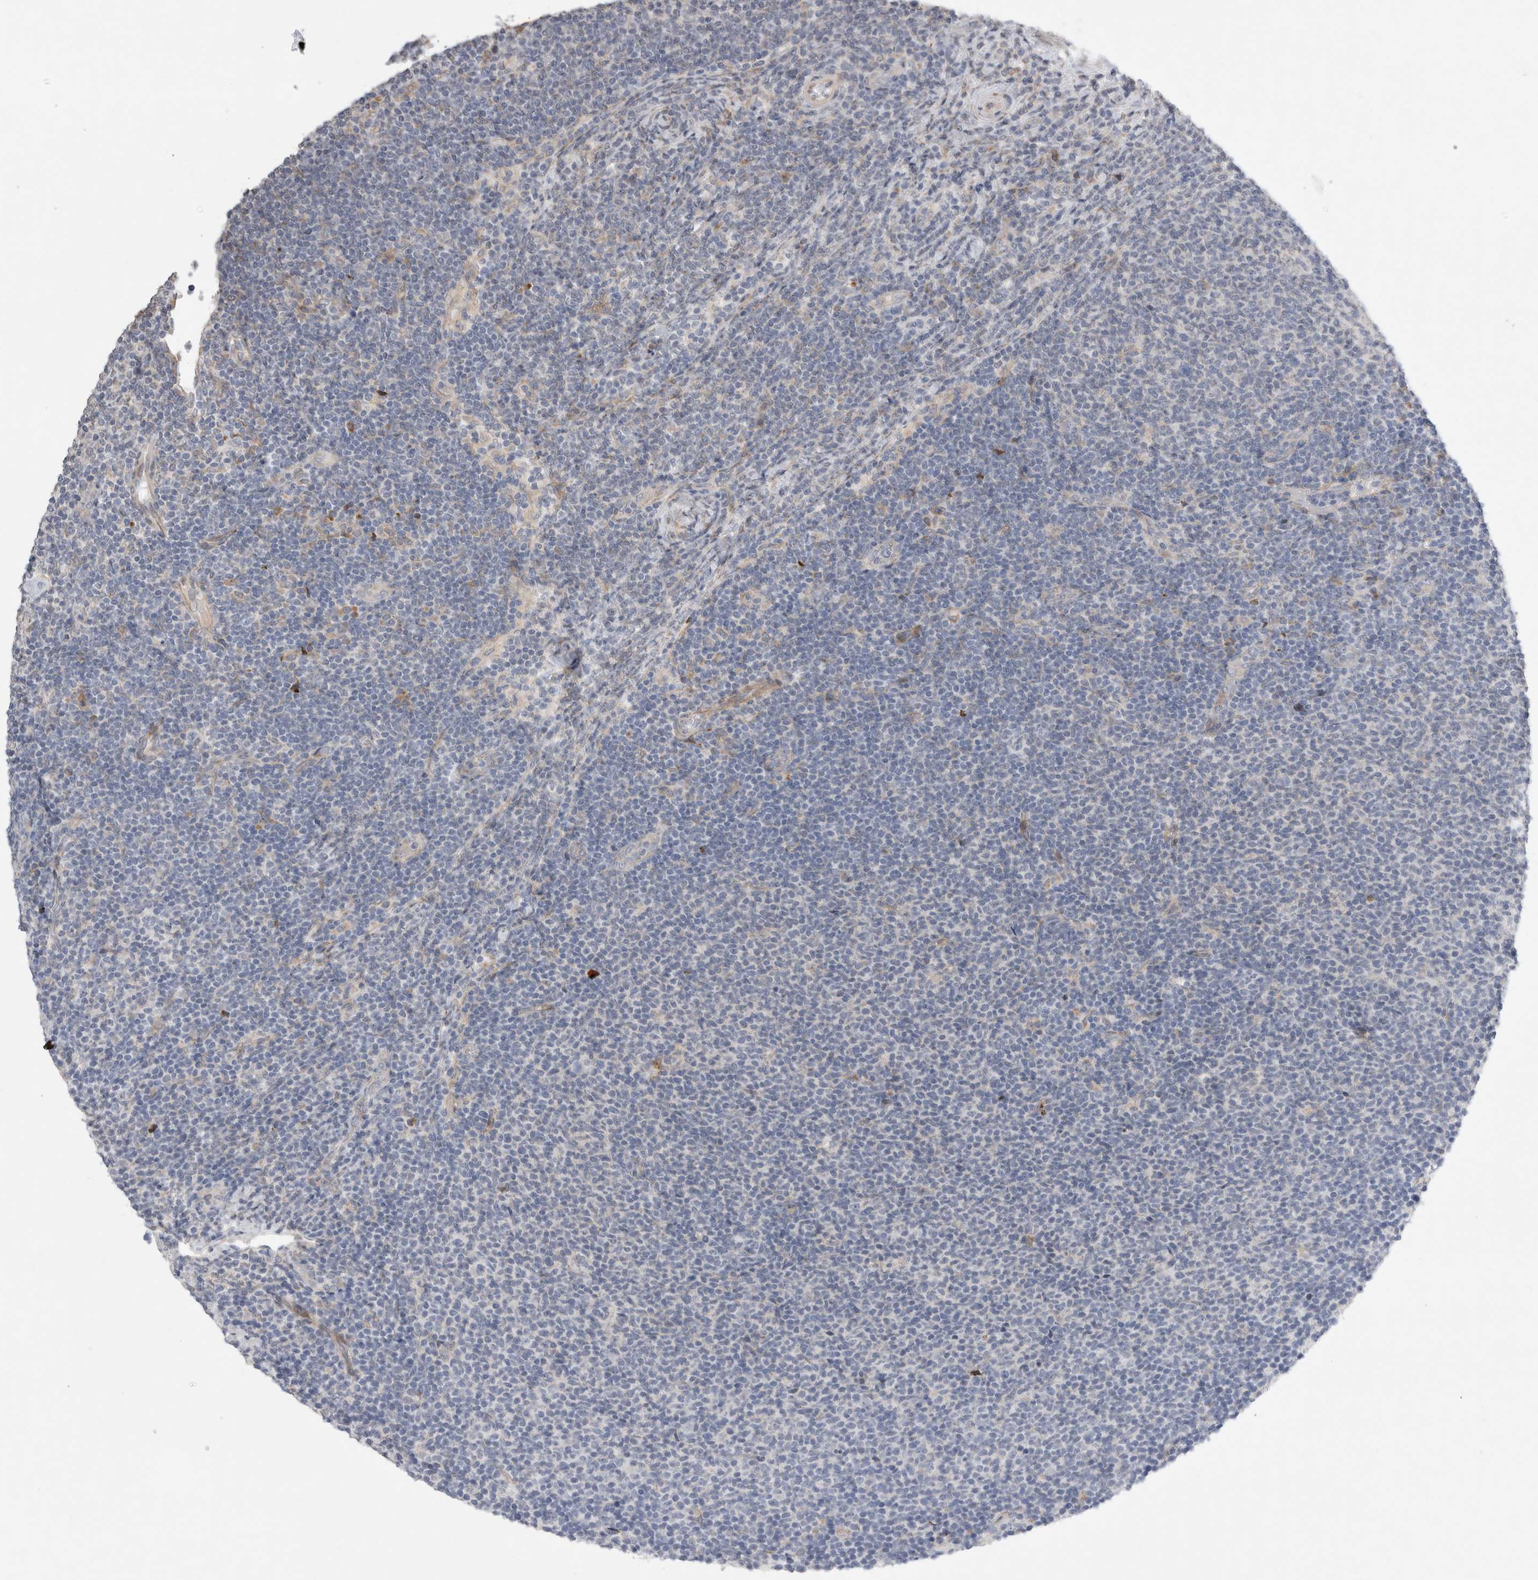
{"staining": {"intensity": "negative", "quantity": "none", "location": "none"}, "tissue": "lymphoma", "cell_type": "Tumor cells", "image_type": "cancer", "snomed": [{"axis": "morphology", "description": "Malignant lymphoma, non-Hodgkin's type, Low grade"}, {"axis": "topography", "description": "Lymph node"}], "caption": "Immunohistochemical staining of human lymphoma exhibits no significant positivity in tumor cells.", "gene": "TRMT9B", "patient": {"sex": "male", "age": 66}}